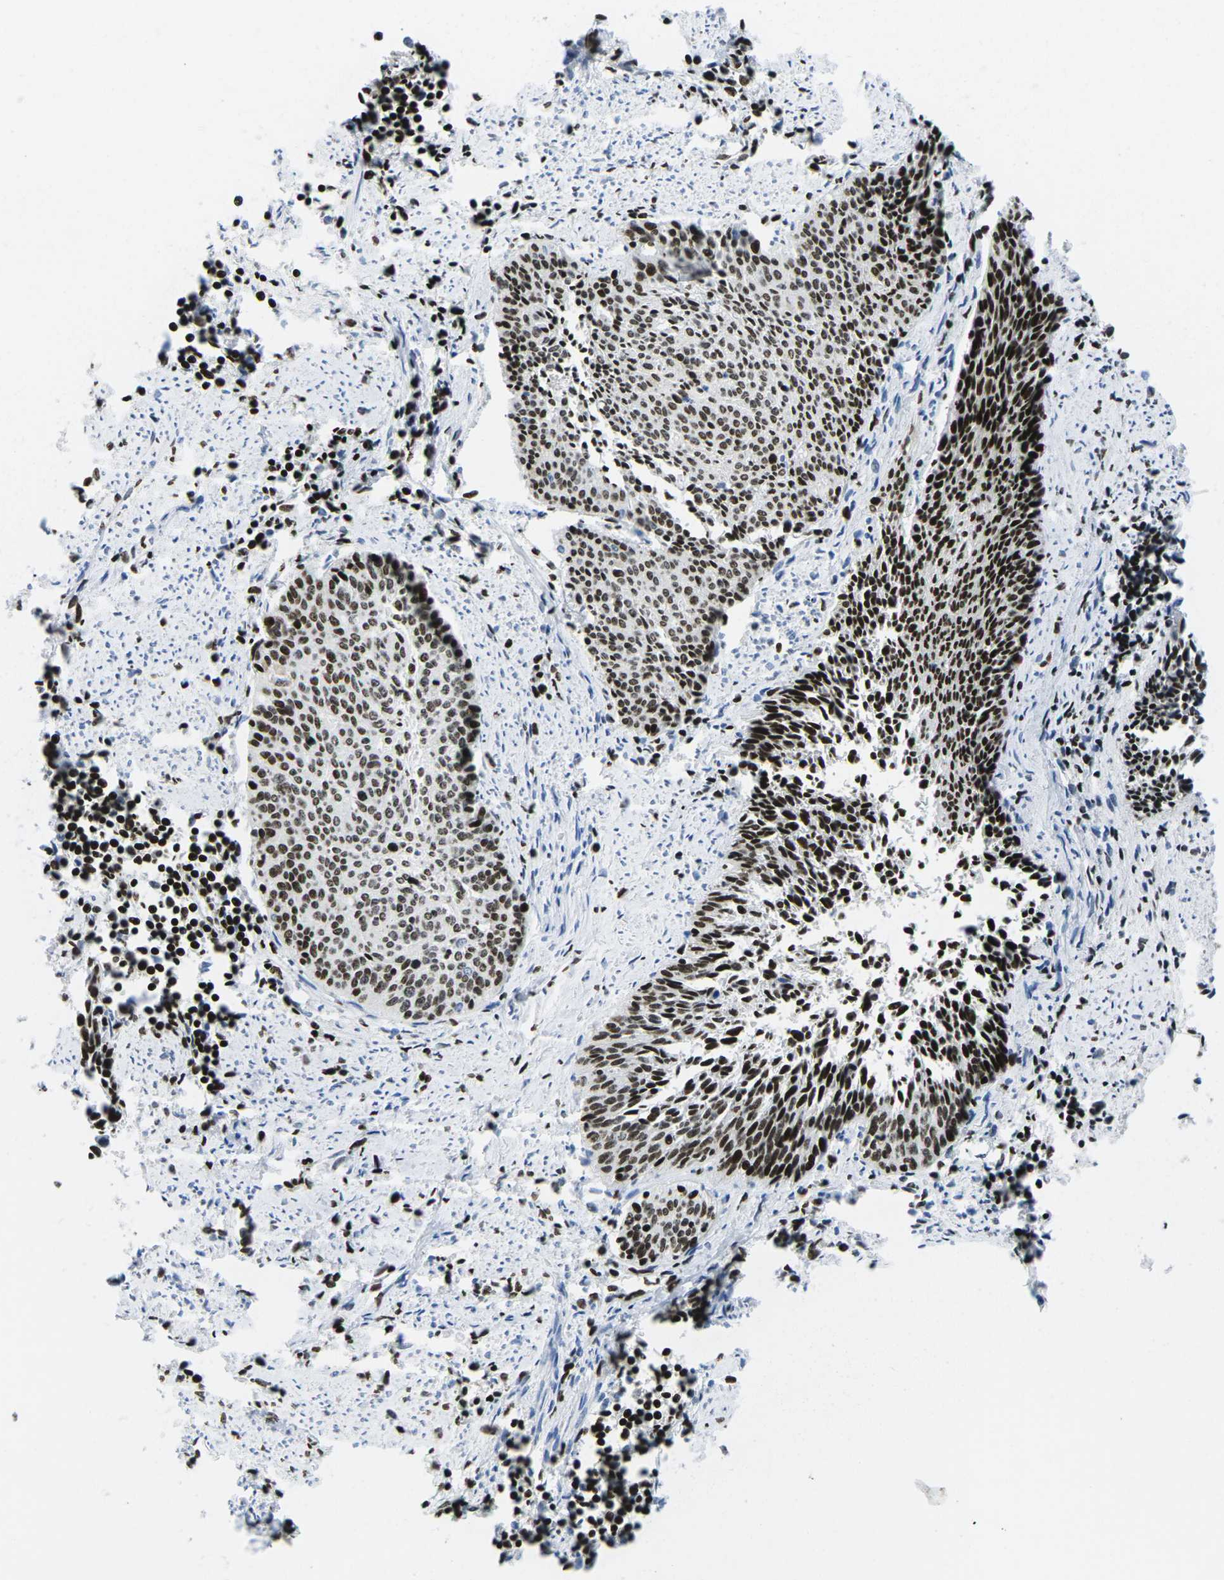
{"staining": {"intensity": "strong", "quantity": ">75%", "location": "nuclear"}, "tissue": "cervical cancer", "cell_type": "Tumor cells", "image_type": "cancer", "snomed": [{"axis": "morphology", "description": "Squamous cell carcinoma, NOS"}, {"axis": "topography", "description": "Cervix"}], "caption": "Immunohistochemistry (IHC) of human cervical cancer (squamous cell carcinoma) demonstrates high levels of strong nuclear expression in about >75% of tumor cells.", "gene": "ATF1", "patient": {"sex": "female", "age": 55}}